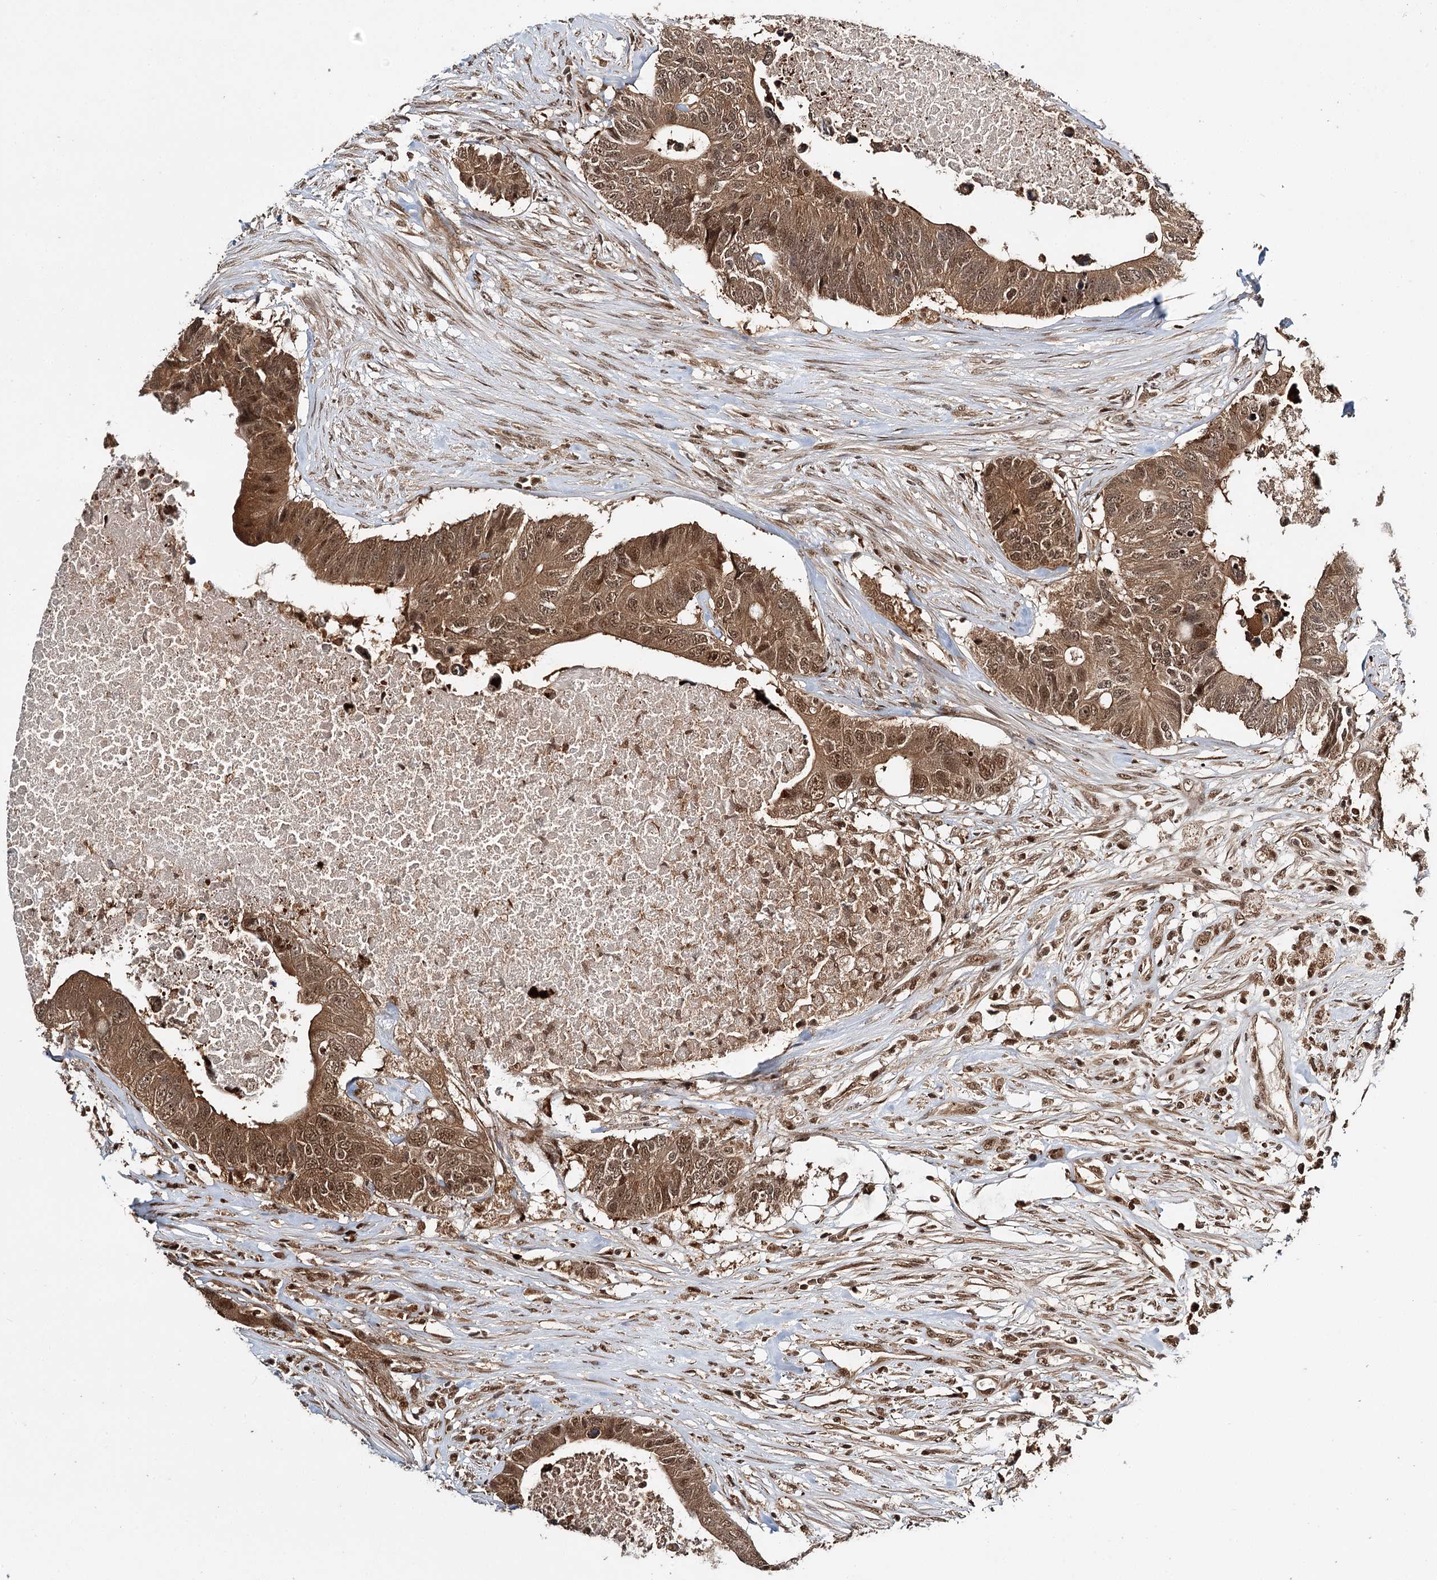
{"staining": {"intensity": "moderate", "quantity": ">75%", "location": "cytoplasmic/membranous,nuclear"}, "tissue": "colorectal cancer", "cell_type": "Tumor cells", "image_type": "cancer", "snomed": [{"axis": "morphology", "description": "Adenocarcinoma, NOS"}, {"axis": "topography", "description": "Colon"}], "caption": "An IHC image of tumor tissue is shown. Protein staining in brown labels moderate cytoplasmic/membranous and nuclear positivity in colorectal adenocarcinoma within tumor cells. The staining was performed using DAB (3,3'-diaminobenzidine), with brown indicating positive protein expression. Nuclei are stained blue with hematoxylin.", "gene": "N6AMT1", "patient": {"sex": "male", "age": 71}}